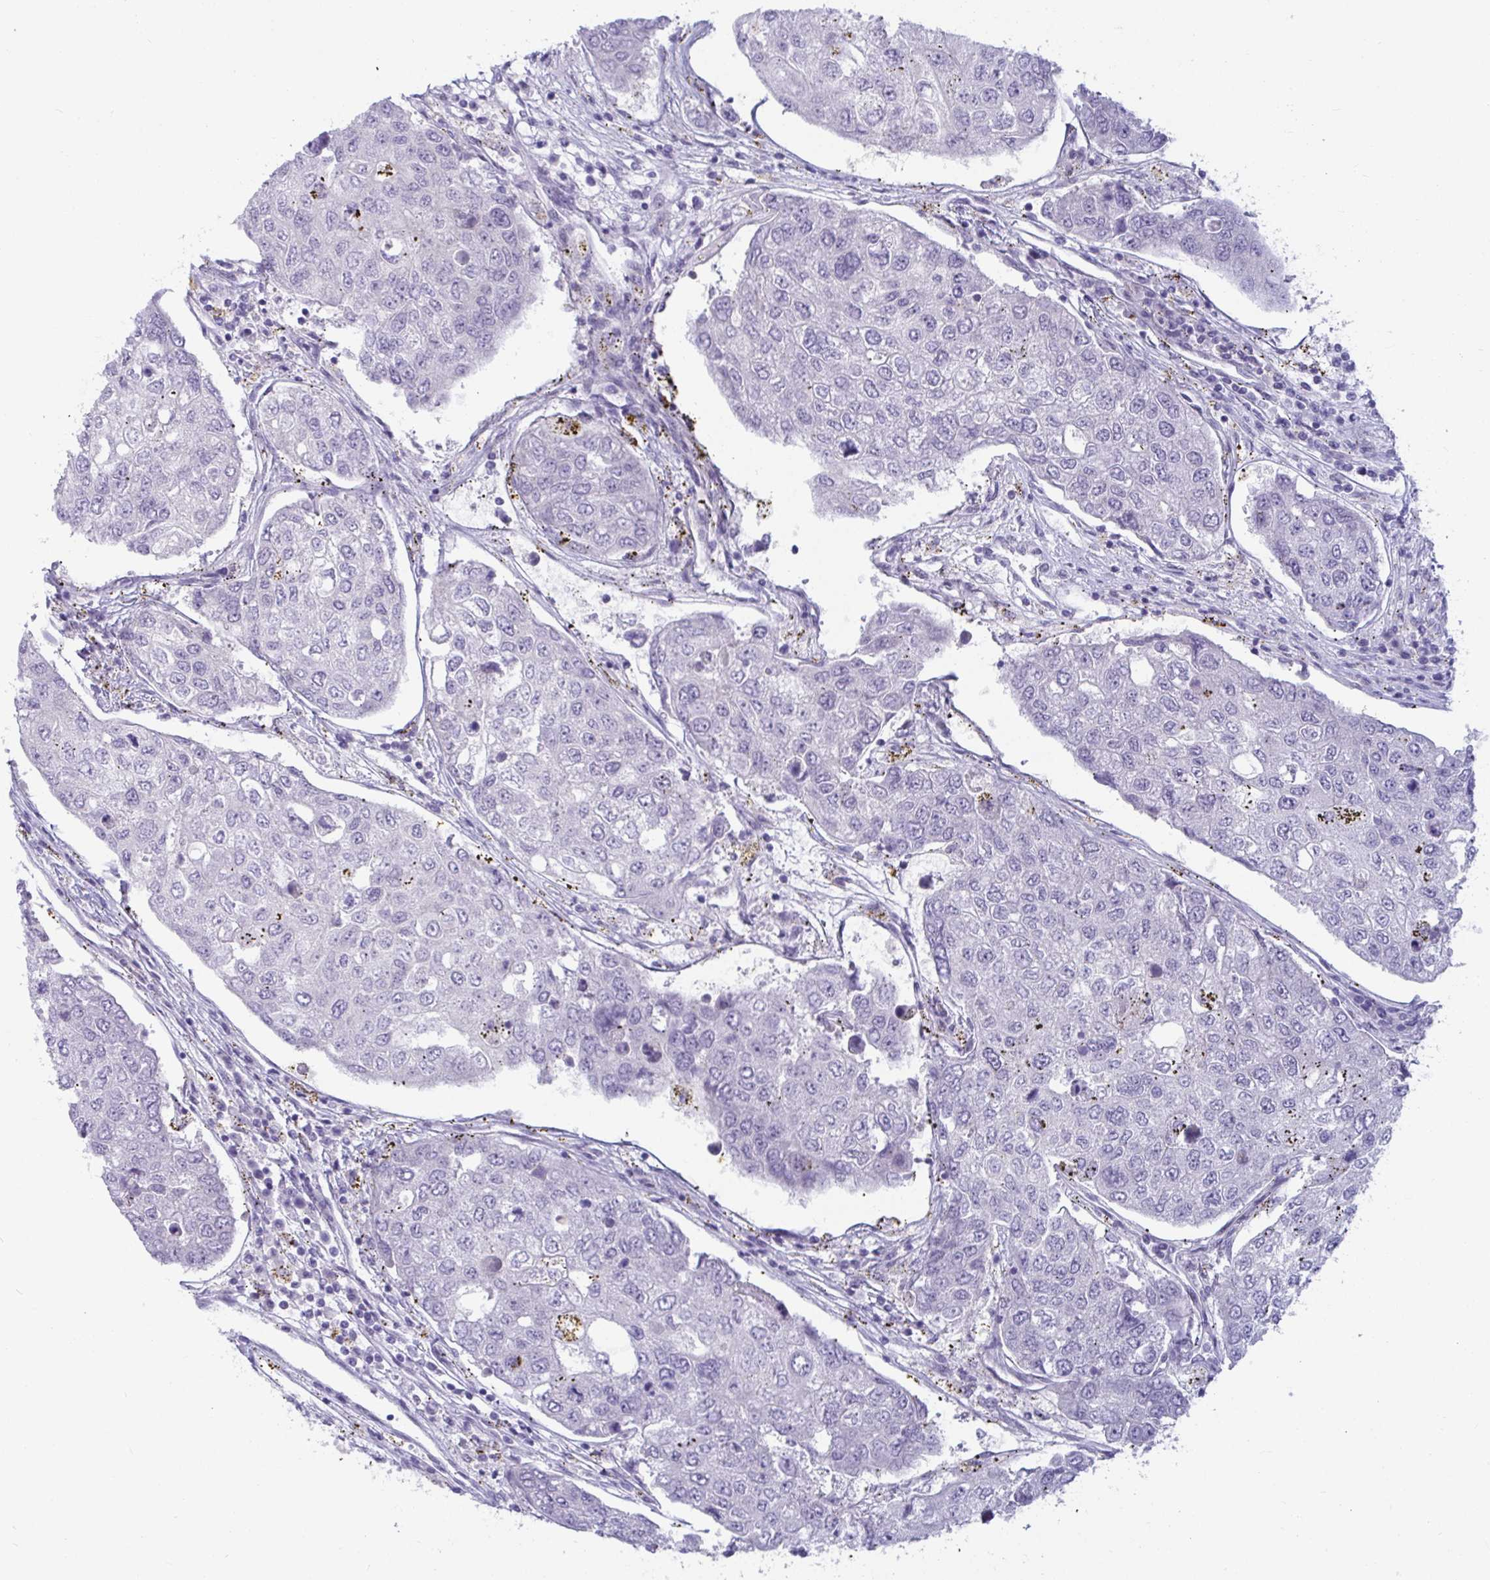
{"staining": {"intensity": "negative", "quantity": "none", "location": "none"}, "tissue": "urothelial cancer", "cell_type": "Tumor cells", "image_type": "cancer", "snomed": [{"axis": "morphology", "description": "Urothelial carcinoma, High grade"}, {"axis": "topography", "description": "Lymph node"}, {"axis": "topography", "description": "Urinary bladder"}], "caption": "Micrograph shows no significant protein positivity in tumor cells of urothelial cancer.", "gene": "NPY", "patient": {"sex": "male", "age": 51}}